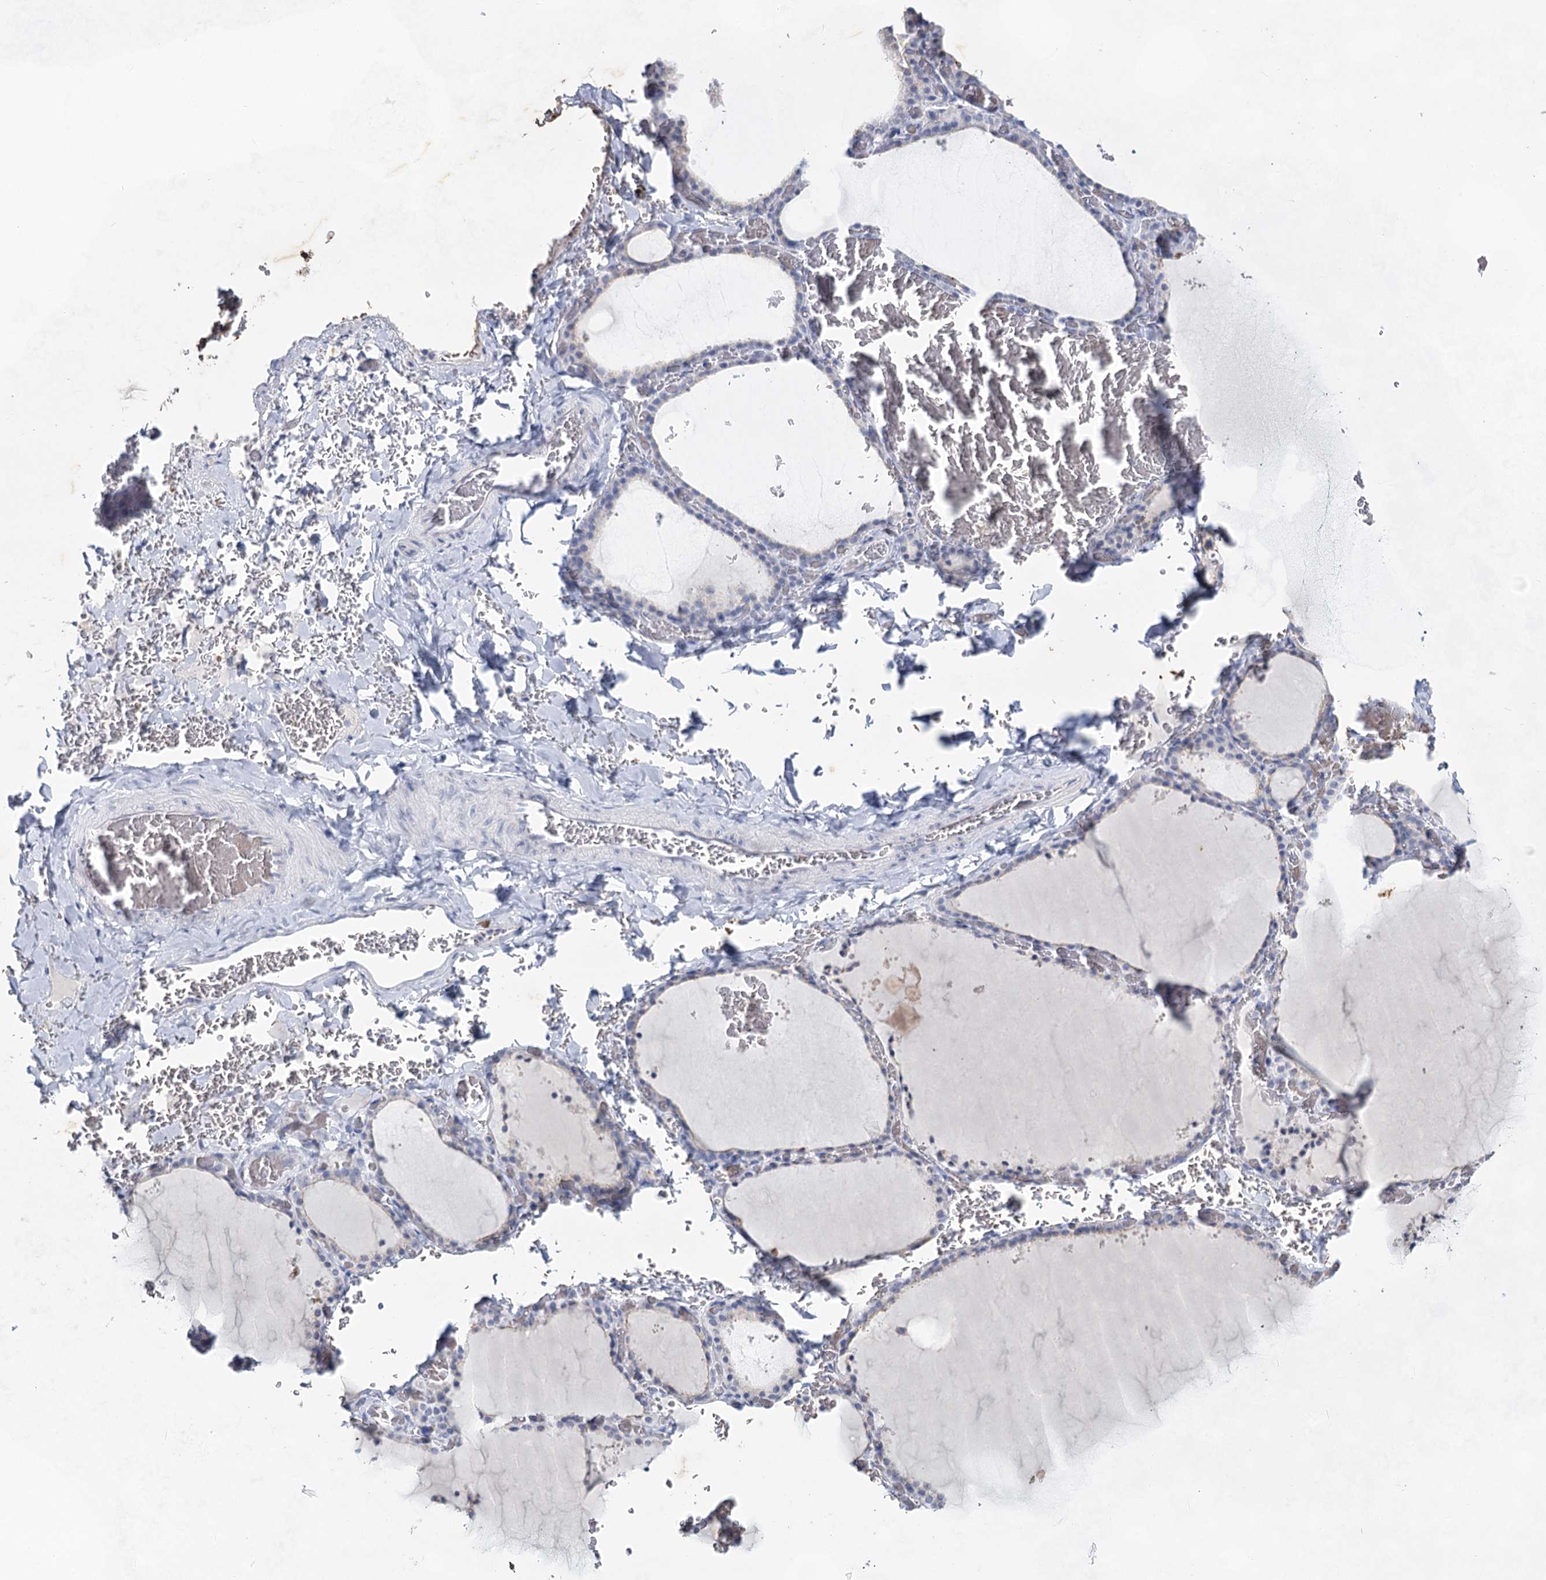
{"staining": {"intensity": "negative", "quantity": "none", "location": "none"}, "tissue": "thyroid gland", "cell_type": "Glandular cells", "image_type": "normal", "snomed": [{"axis": "morphology", "description": "Normal tissue, NOS"}, {"axis": "topography", "description": "Thyroid gland"}], "caption": "Immunohistochemistry histopathology image of unremarkable human thyroid gland stained for a protein (brown), which shows no staining in glandular cells. (DAB (3,3'-diaminobenzidine) IHC visualized using brightfield microscopy, high magnification).", "gene": "CCDC73", "patient": {"sex": "female", "age": 39}}